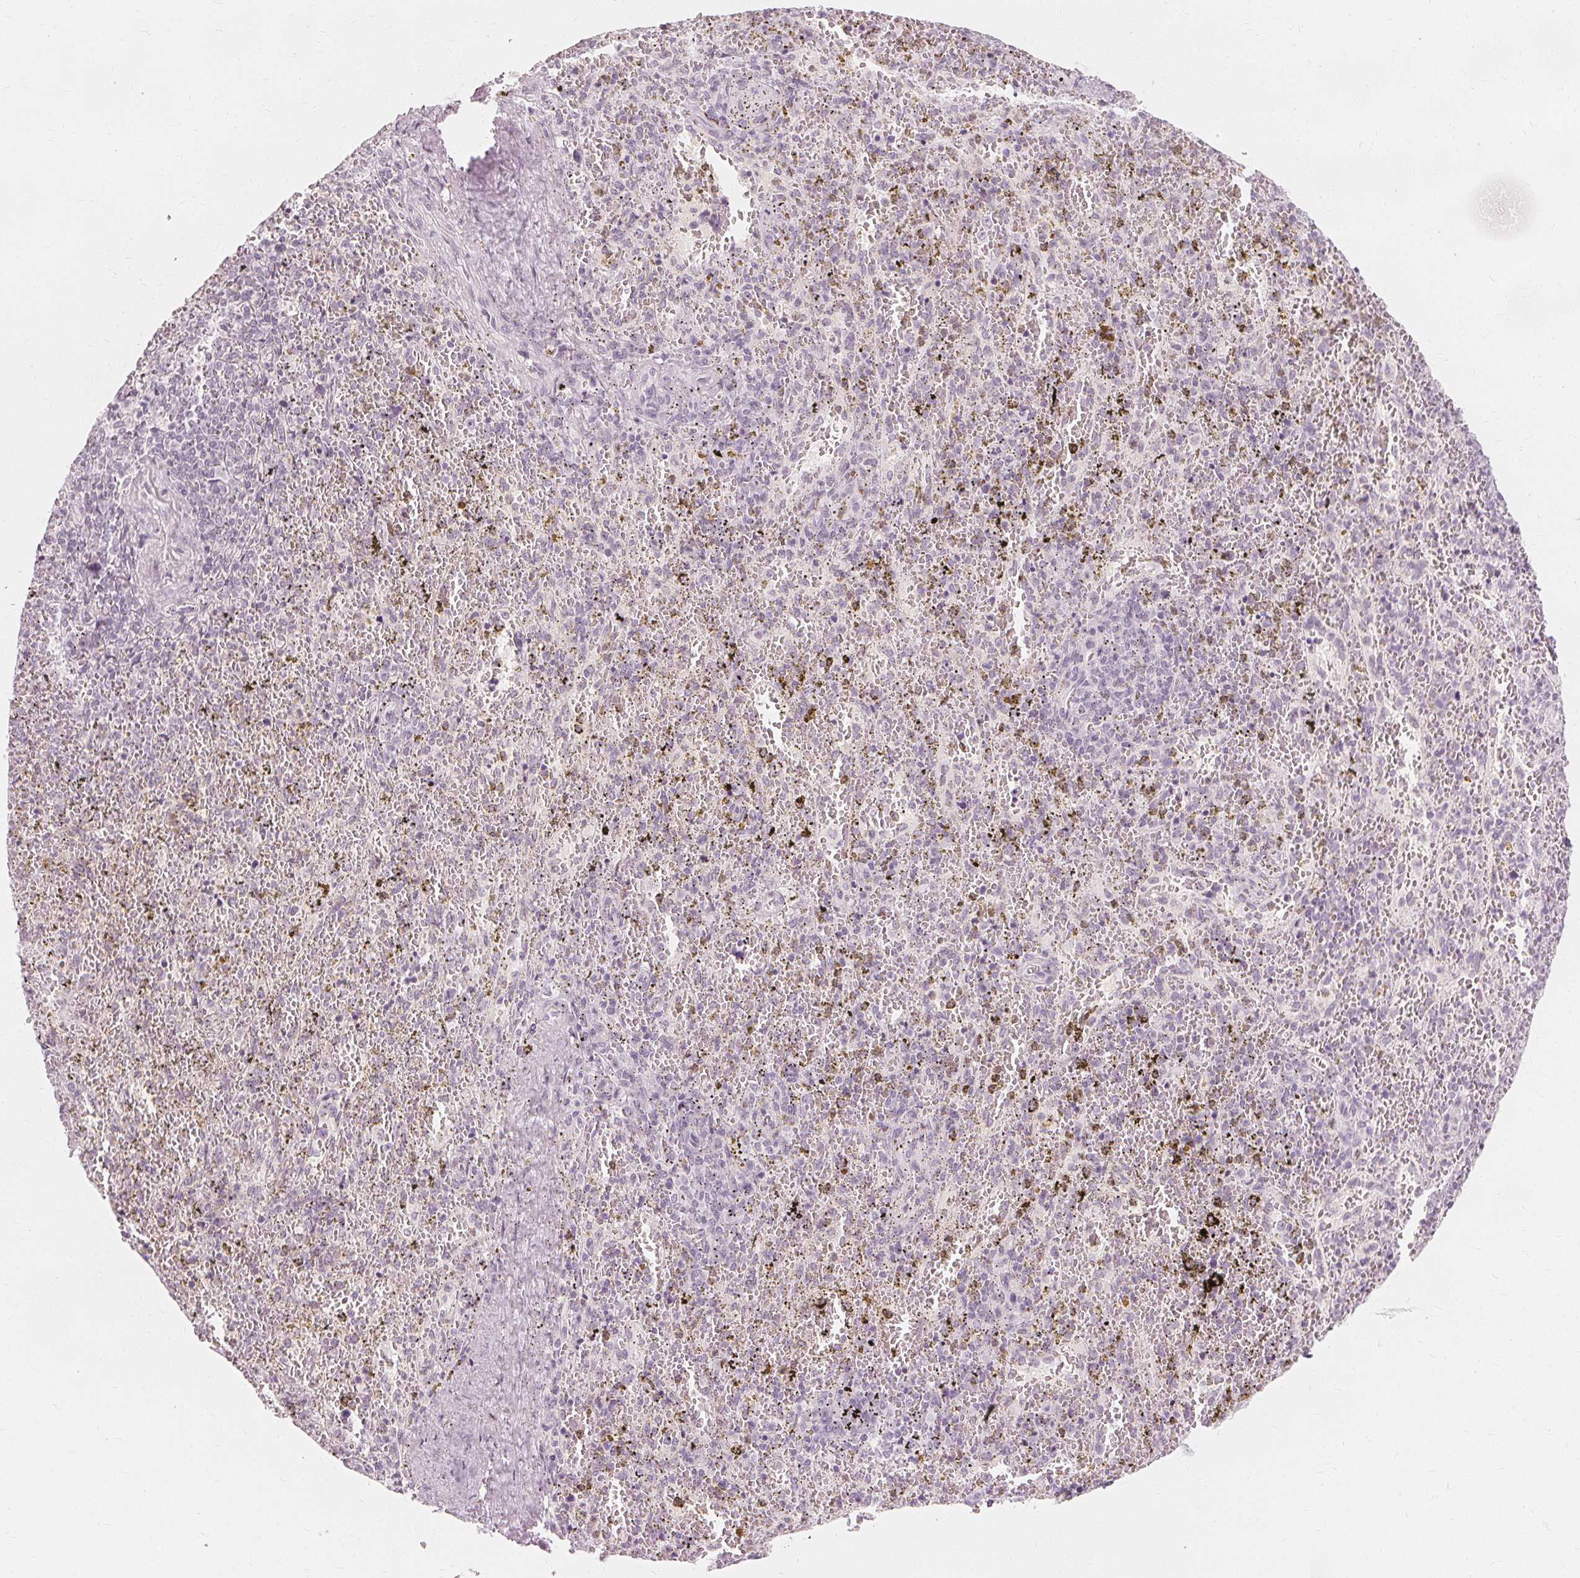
{"staining": {"intensity": "negative", "quantity": "none", "location": "none"}, "tissue": "spleen", "cell_type": "Cells in red pulp", "image_type": "normal", "snomed": [{"axis": "morphology", "description": "Normal tissue, NOS"}, {"axis": "topography", "description": "Spleen"}], "caption": "Immunohistochemistry histopathology image of unremarkable spleen: human spleen stained with DAB (3,3'-diaminobenzidine) shows no significant protein expression in cells in red pulp. The staining was performed using DAB to visualize the protein expression in brown, while the nuclei were stained in blue with hematoxylin (Magnification: 20x).", "gene": "NXPE1", "patient": {"sex": "female", "age": 50}}